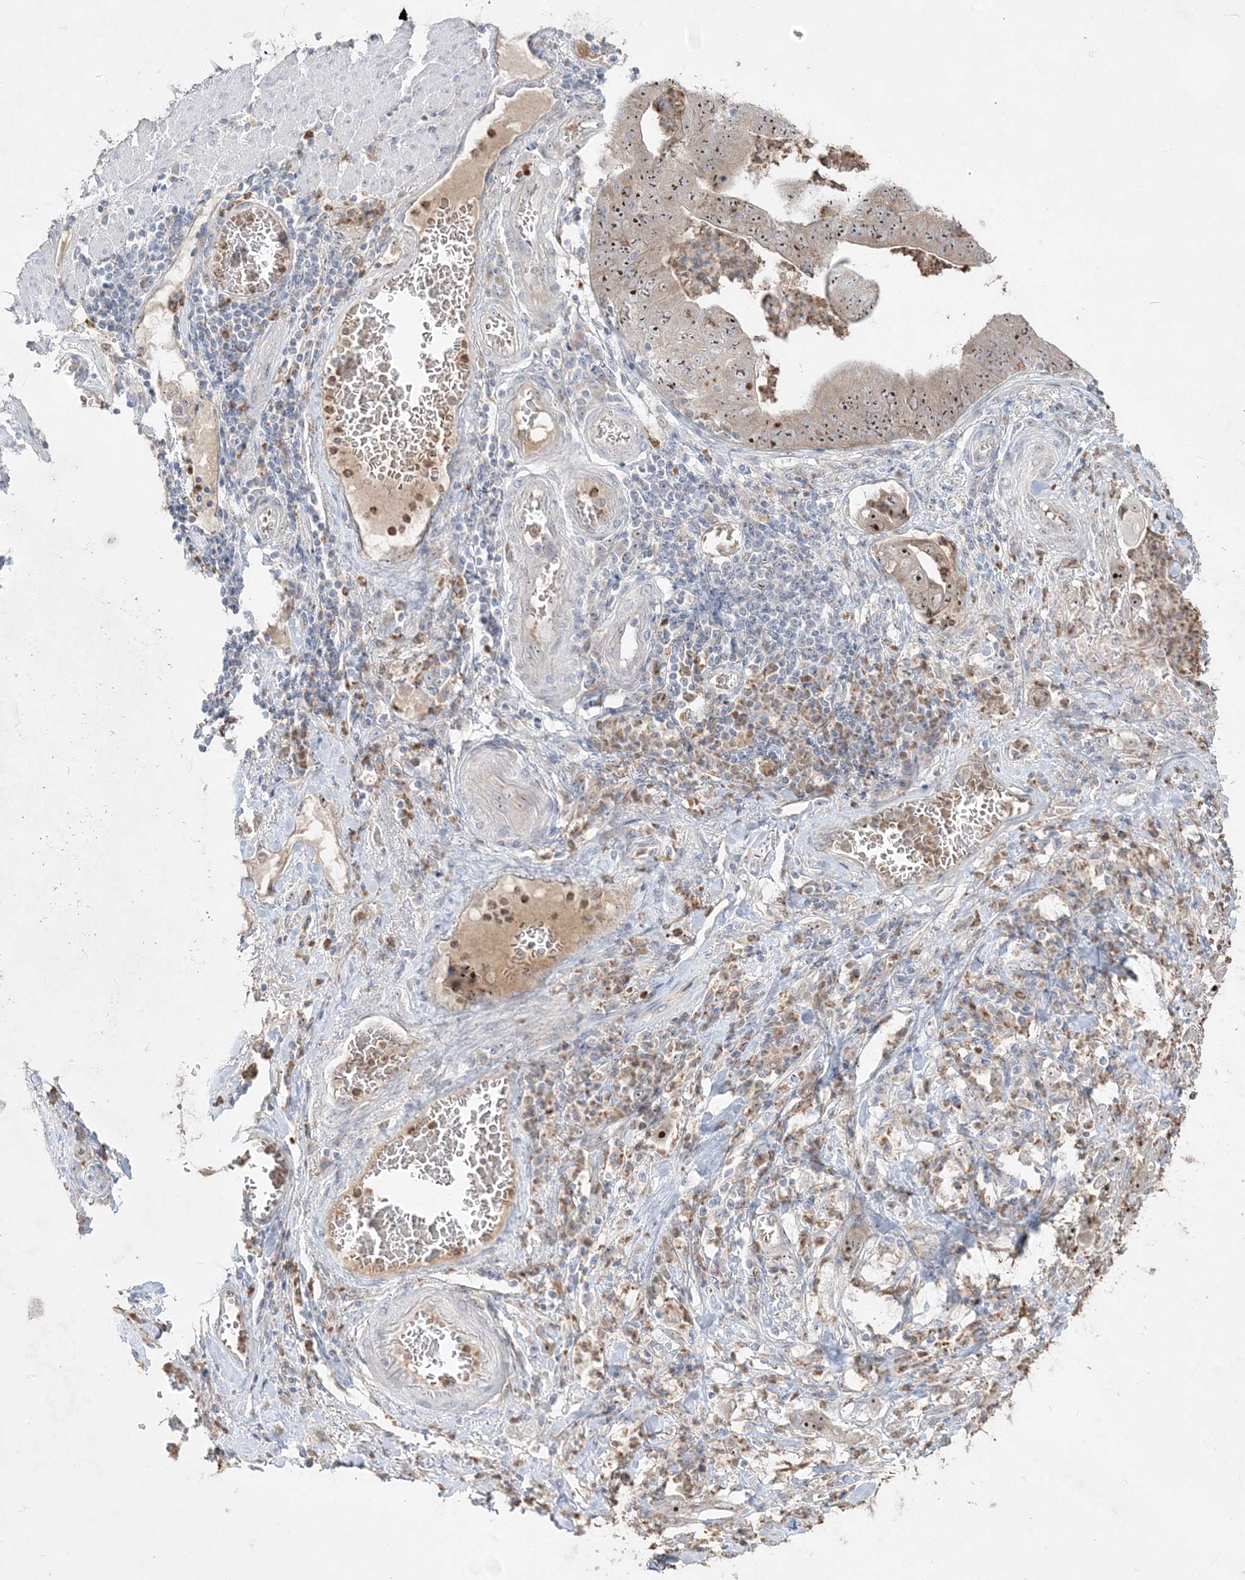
{"staining": {"intensity": "moderate", "quantity": "25%-75%", "location": "nuclear"}, "tissue": "stomach cancer", "cell_type": "Tumor cells", "image_type": "cancer", "snomed": [{"axis": "morphology", "description": "Adenocarcinoma, NOS"}, {"axis": "topography", "description": "Stomach"}], "caption": "Brown immunohistochemical staining in human stomach cancer shows moderate nuclear positivity in about 25%-75% of tumor cells. The protein is shown in brown color, while the nuclei are stained blue.", "gene": "NOP16", "patient": {"sex": "female", "age": 73}}